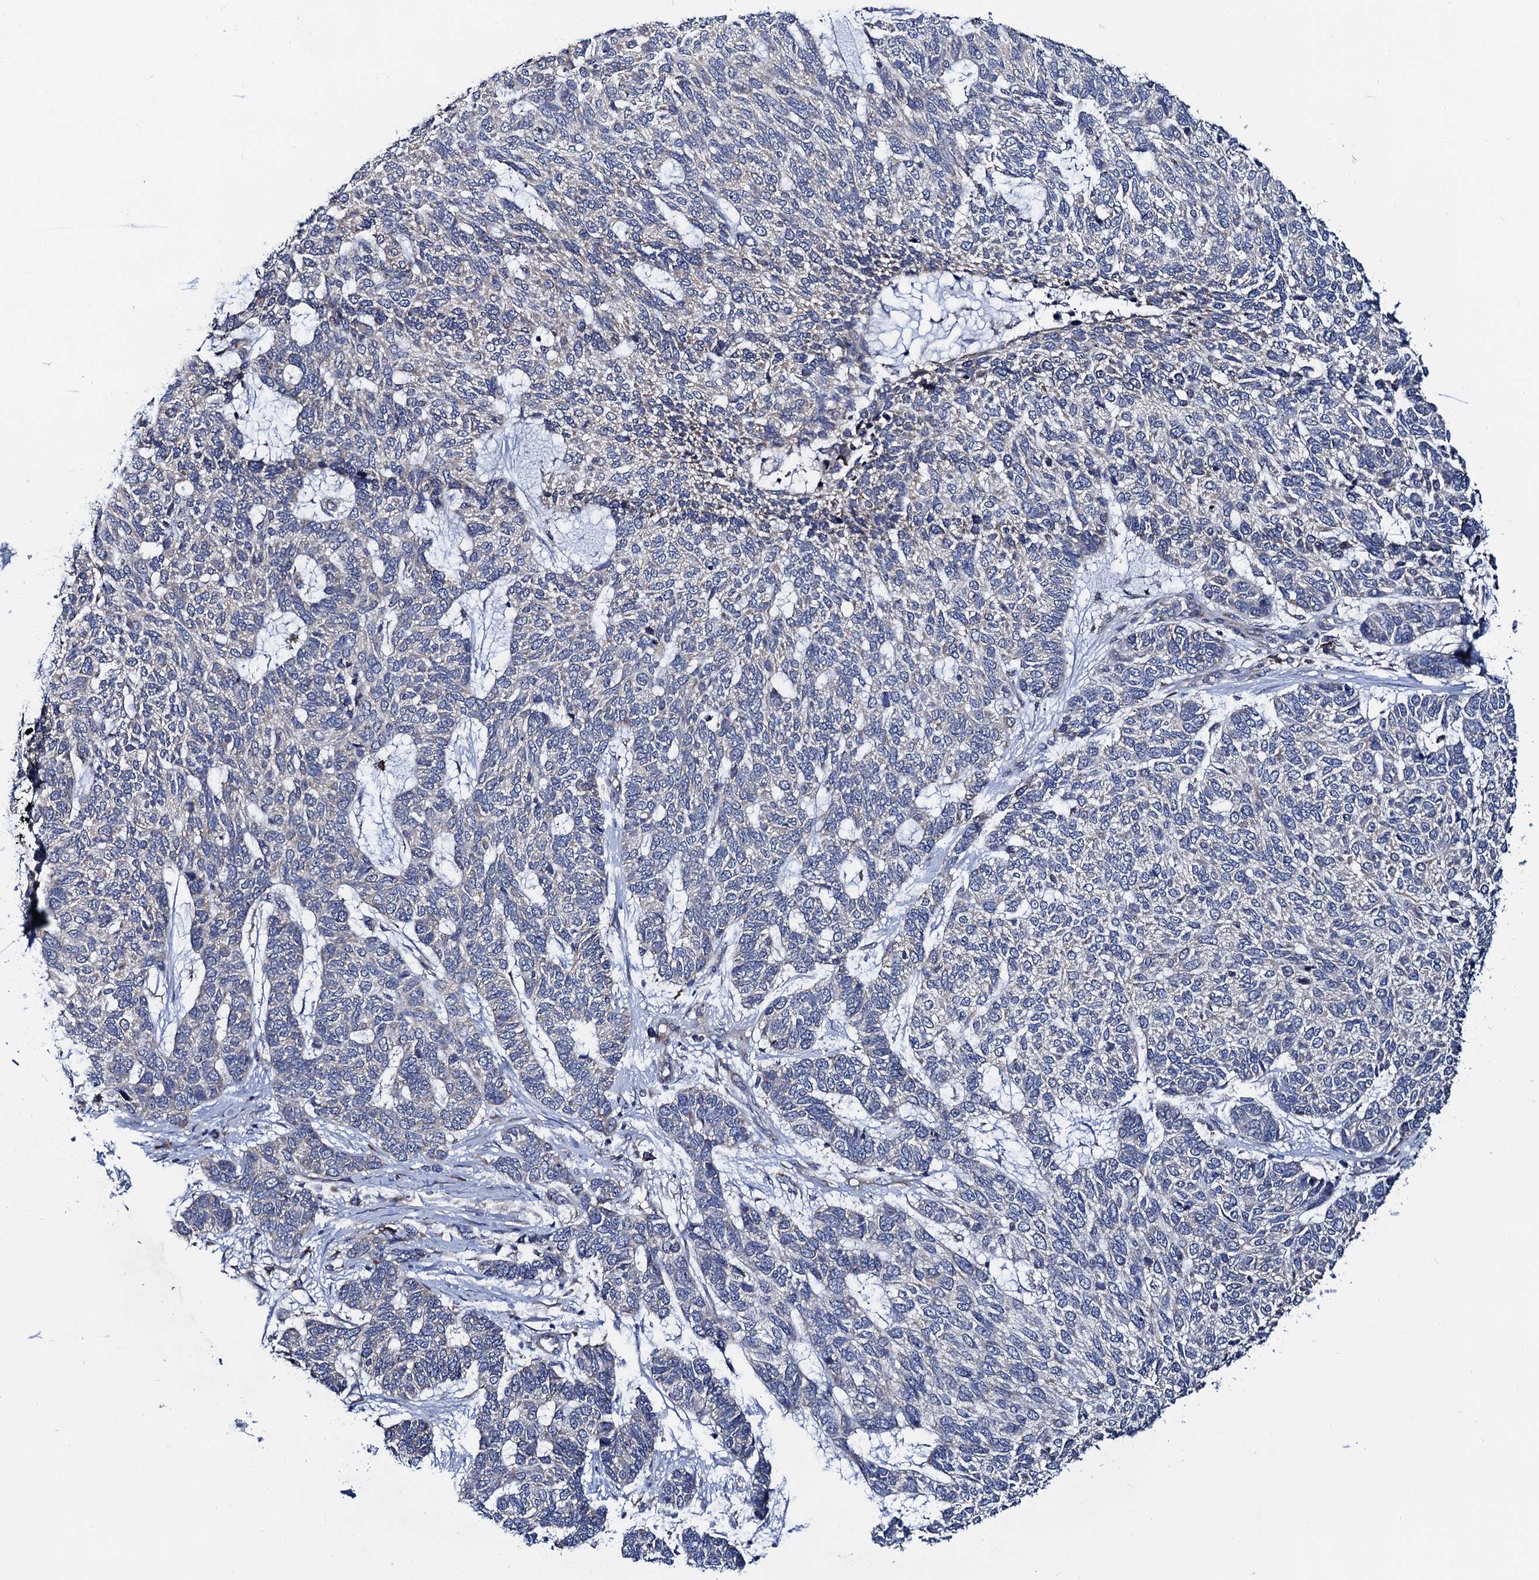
{"staining": {"intensity": "strong", "quantity": "<25%", "location": "cytoplasmic/membranous"}, "tissue": "skin cancer", "cell_type": "Tumor cells", "image_type": "cancer", "snomed": [{"axis": "morphology", "description": "Basal cell carcinoma"}, {"axis": "topography", "description": "Skin"}], "caption": "IHC of human skin cancer reveals medium levels of strong cytoplasmic/membranous expression in about <25% of tumor cells.", "gene": "PGLS", "patient": {"sex": "female", "age": 65}}